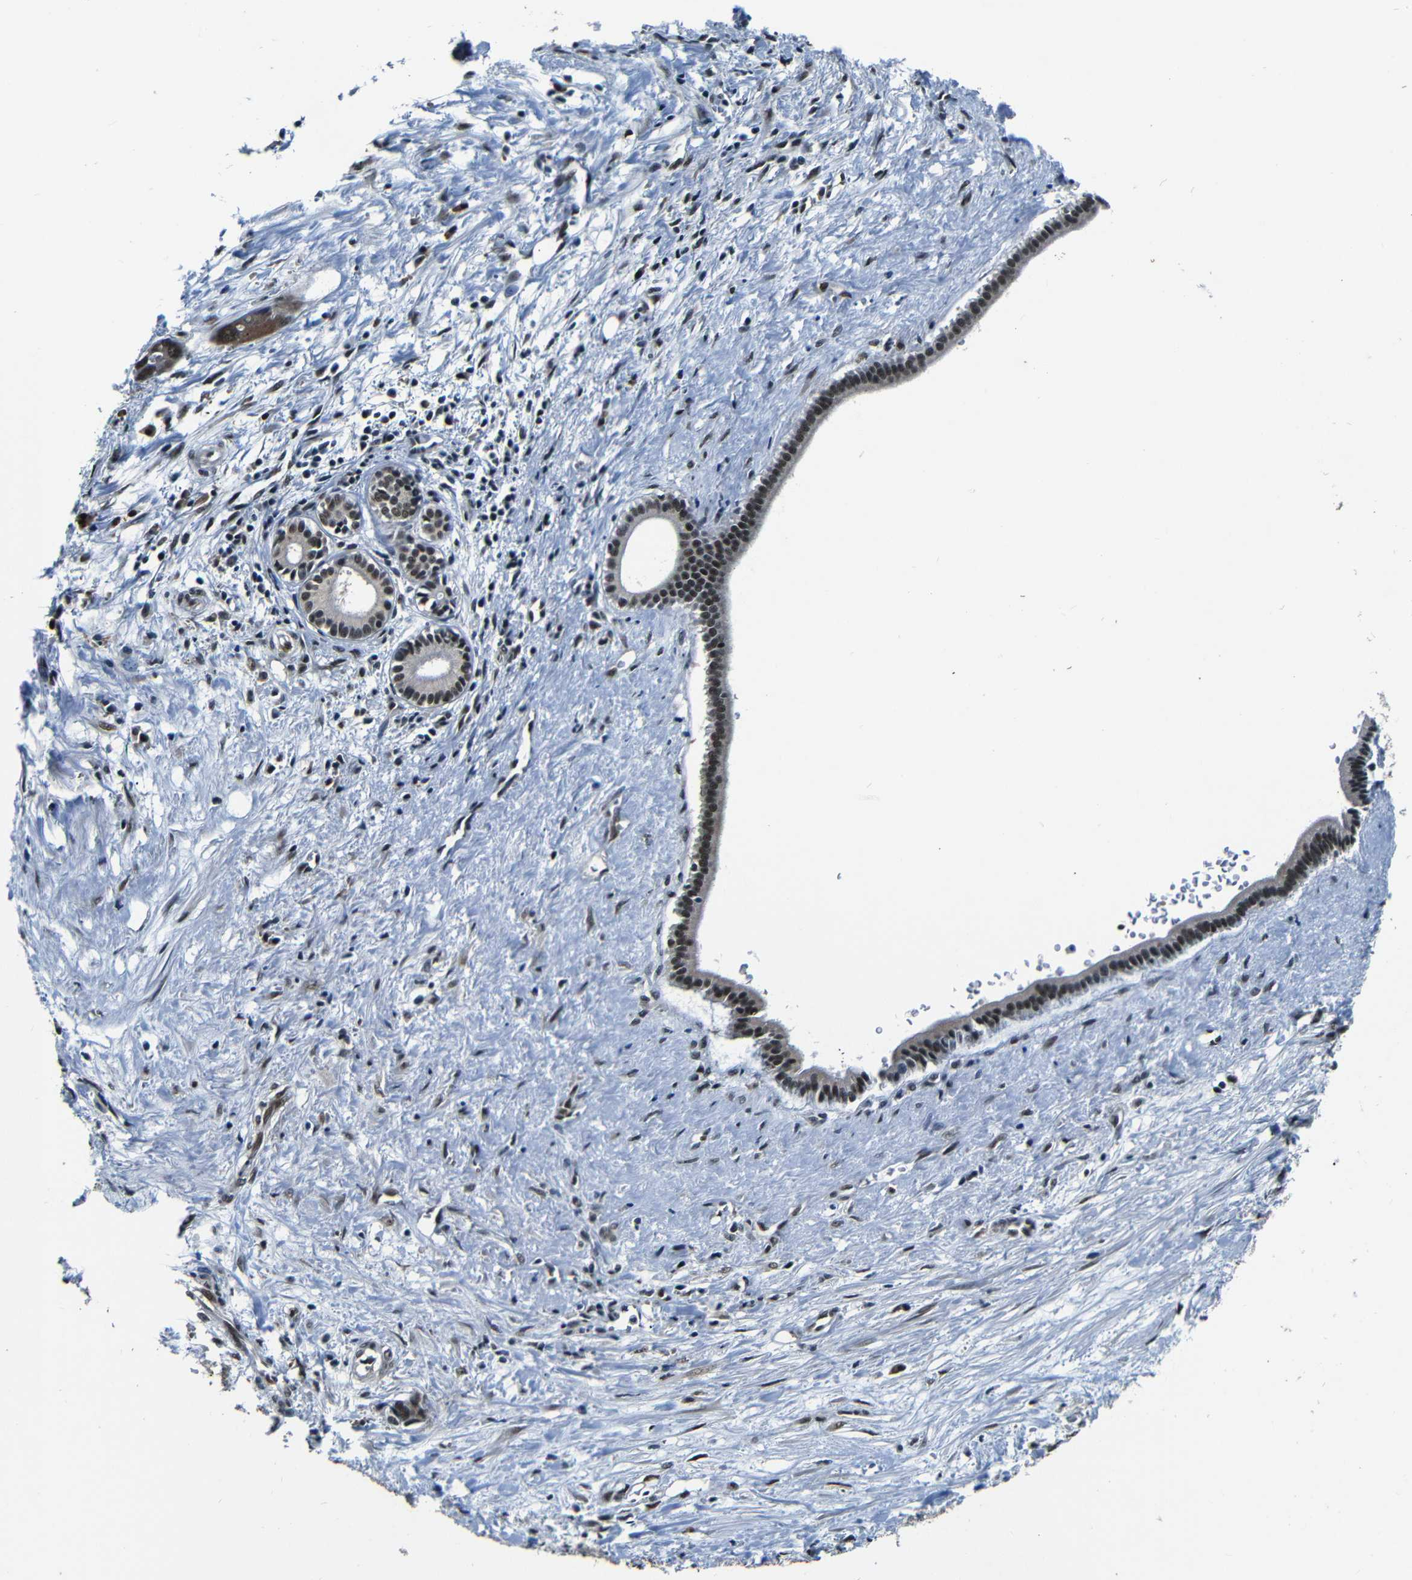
{"staining": {"intensity": "moderate", "quantity": ">75%", "location": "nuclear"}, "tissue": "liver cancer", "cell_type": "Tumor cells", "image_type": "cancer", "snomed": [{"axis": "morphology", "description": "Cholangiocarcinoma"}, {"axis": "topography", "description": "Liver"}], "caption": "IHC of liver cancer (cholangiocarcinoma) displays medium levels of moderate nuclear expression in approximately >75% of tumor cells.", "gene": "FOXD4", "patient": {"sex": "female", "age": 65}}